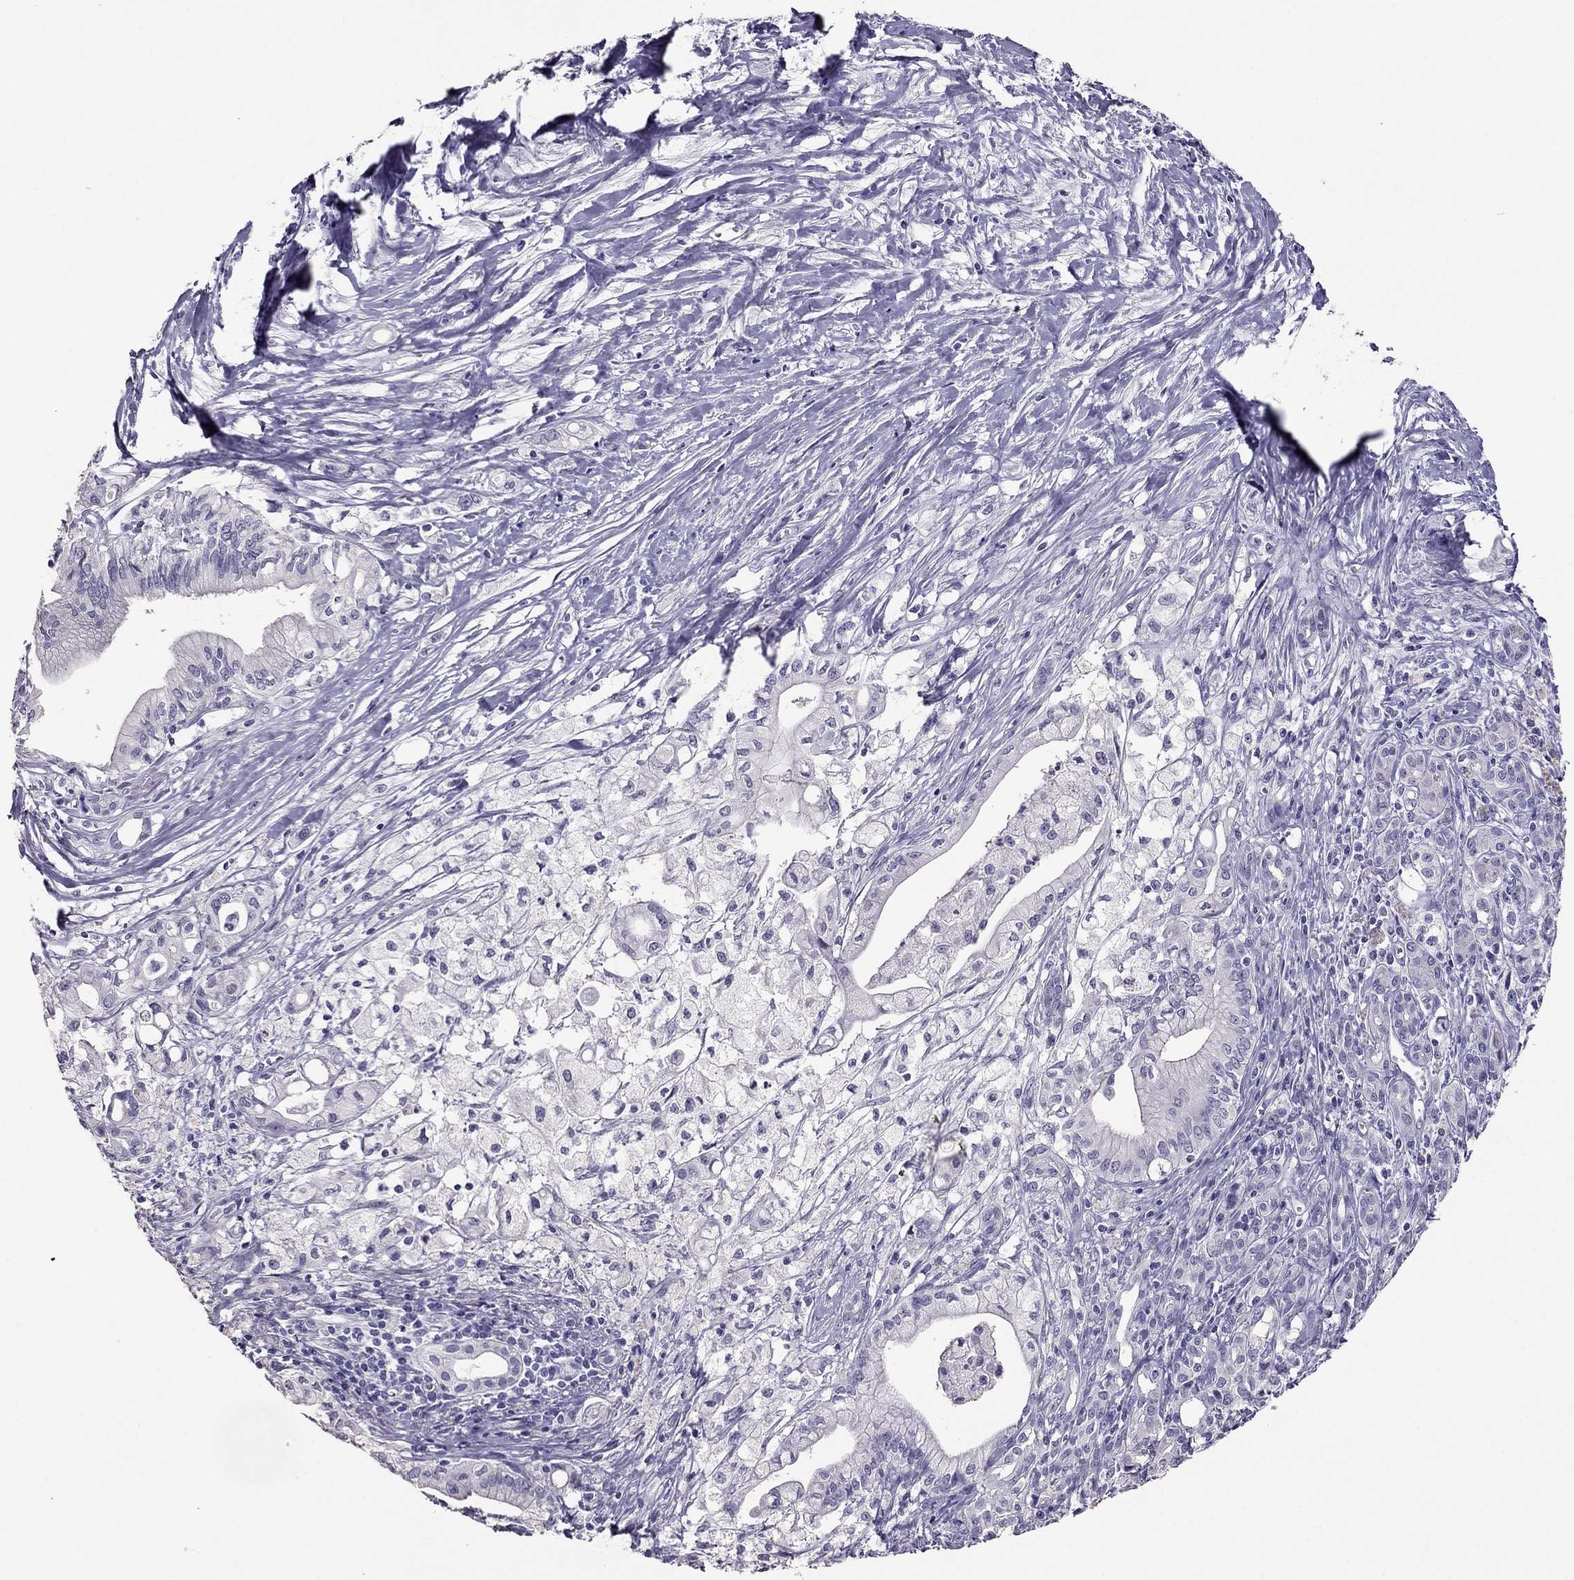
{"staining": {"intensity": "negative", "quantity": "none", "location": "none"}, "tissue": "pancreatic cancer", "cell_type": "Tumor cells", "image_type": "cancer", "snomed": [{"axis": "morphology", "description": "Adenocarcinoma, NOS"}, {"axis": "topography", "description": "Pancreas"}], "caption": "A high-resolution photomicrograph shows immunohistochemistry staining of pancreatic cancer (adenocarcinoma), which demonstrates no significant positivity in tumor cells.", "gene": "RHO", "patient": {"sex": "male", "age": 71}}